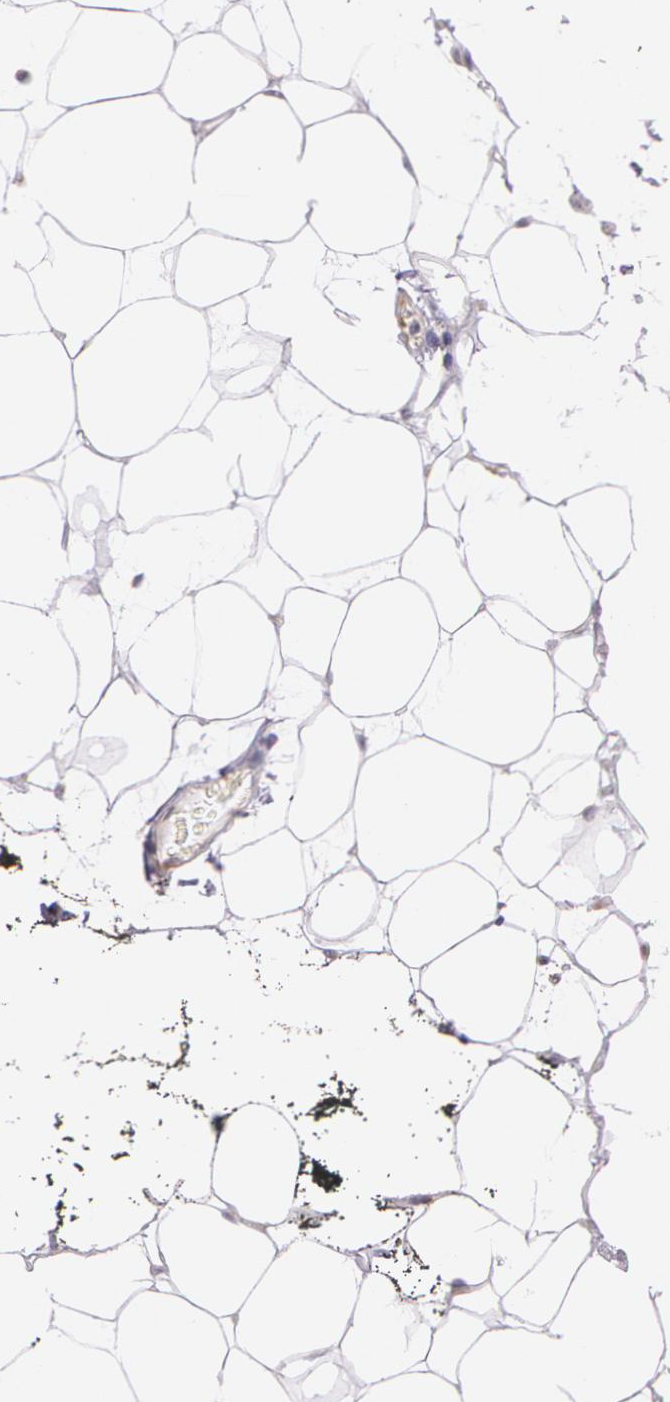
{"staining": {"intensity": "weak", "quantity": ">75%", "location": "cytoplasmic/membranous"}, "tissue": "breast cancer", "cell_type": "Tumor cells", "image_type": "cancer", "snomed": [{"axis": "morphology", "description": "Duct carcinoma"}, {"axis": "topography", "description": "Breast"}], "caption": "This micrograph demonstrates invasive ductal carcinoma (breast) stained with immunohistochemistry (IHC) to label a protein in brown. The cytoplasmic/membranous of tumor cells show weak positivity for the protein. Nuclei are counter-stained blue.", "gene": "APP", "patient": {"sex": "female", "age": 72}}